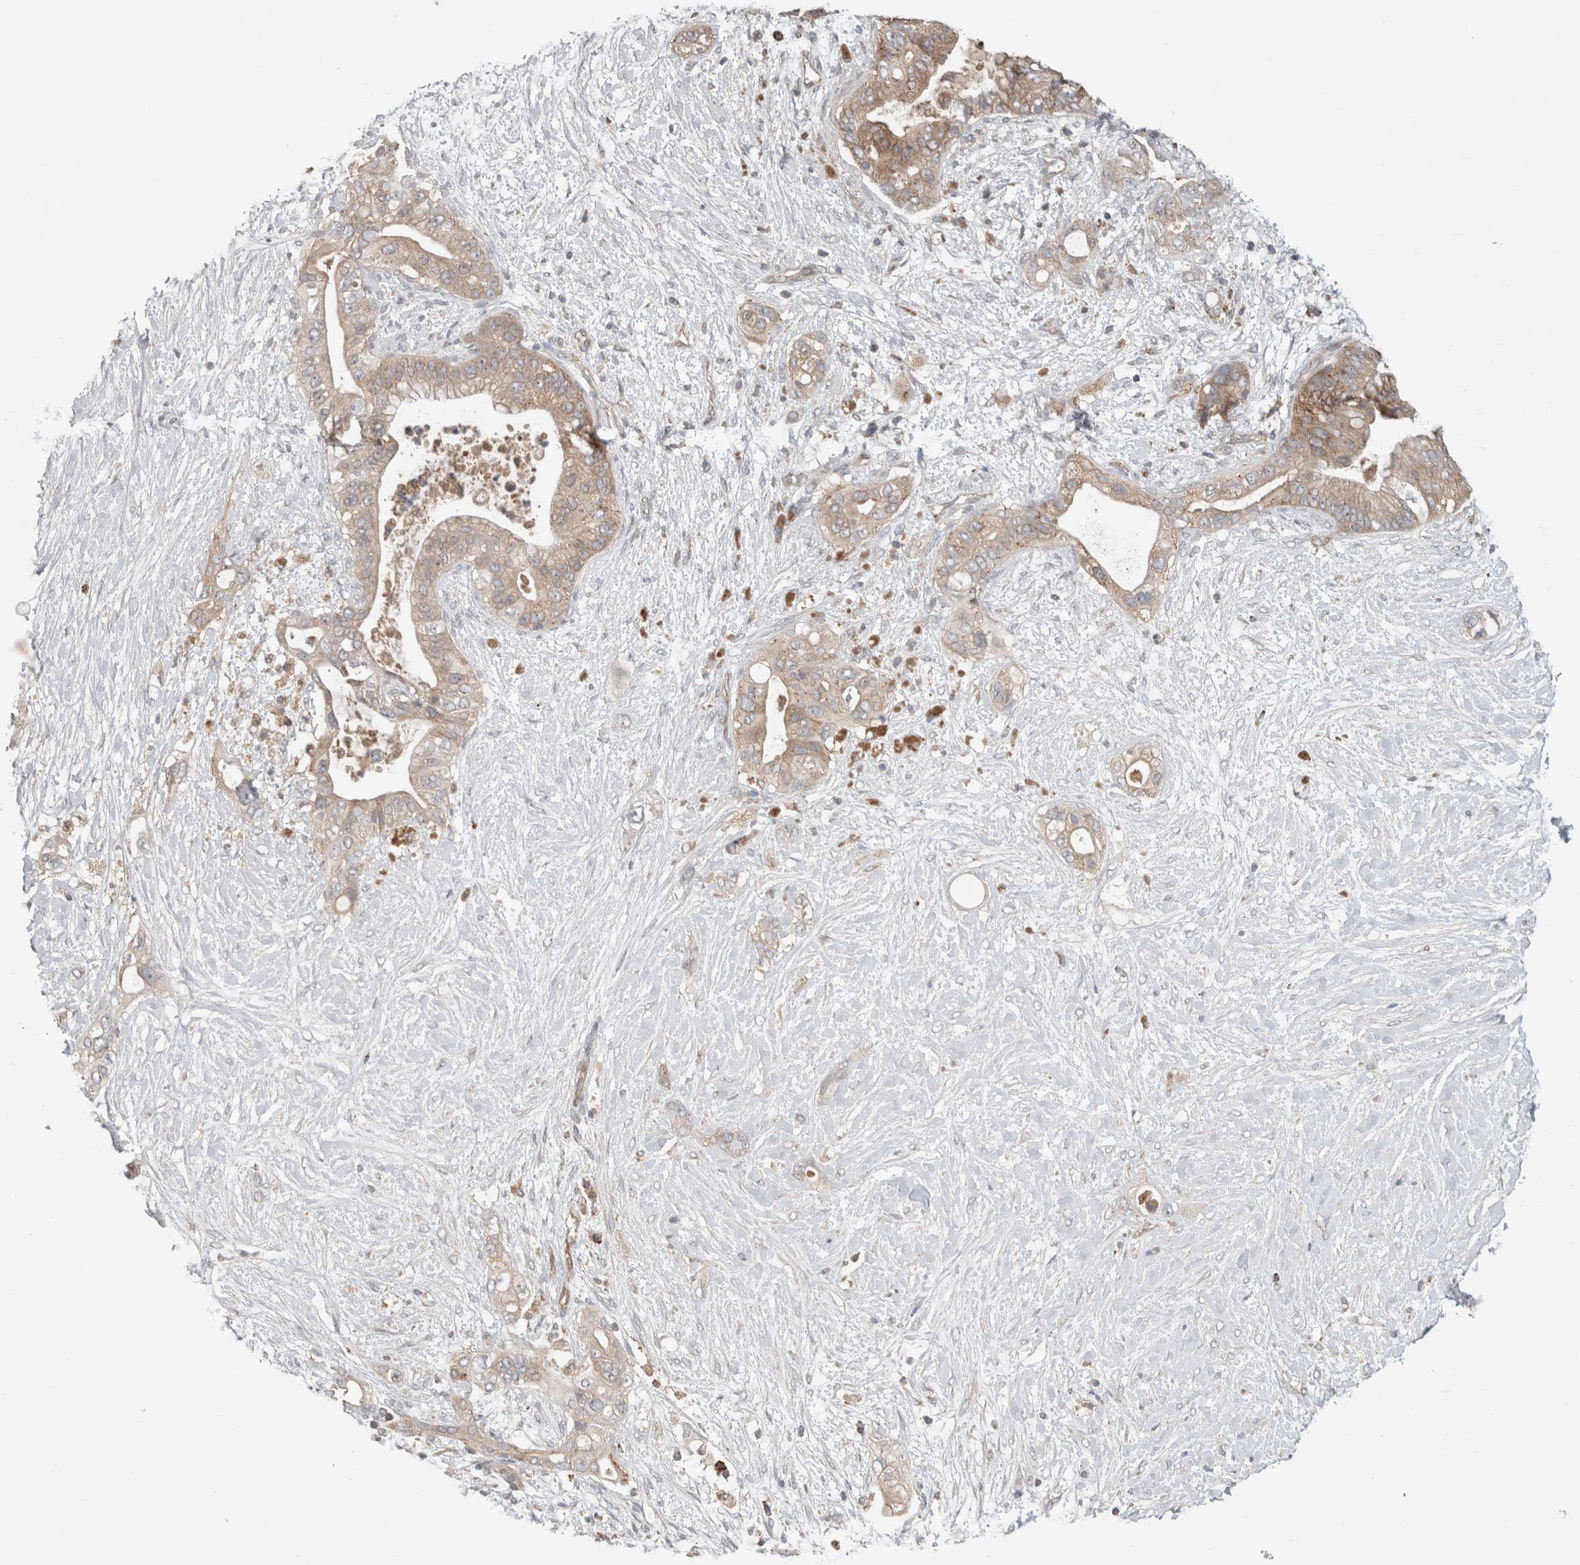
{"staining": {"intensity": "weak", "quantity": ">75%", "location": "cytoplasmic/membranous"}, "tissue": "pancreatic cancer", "cell_type": "Tumor cells", "image_type": "cancer", "snomed": [{"axis": "morphology", "description": "Adenocarcinoma, NOS"}, {"axis": "topography", "description": "Pancreas"}], "caption": "Immunohistochemistry (IHC) (DAB (3,3'-diaminobenzidine)) staining of pancreatic adenocarcinoma displays weak cytoplasmic/membranous protein expression in about >75% of tumor cells.", "gene": "TARBP1", "patient": {"sex": "male", "age": 53}}